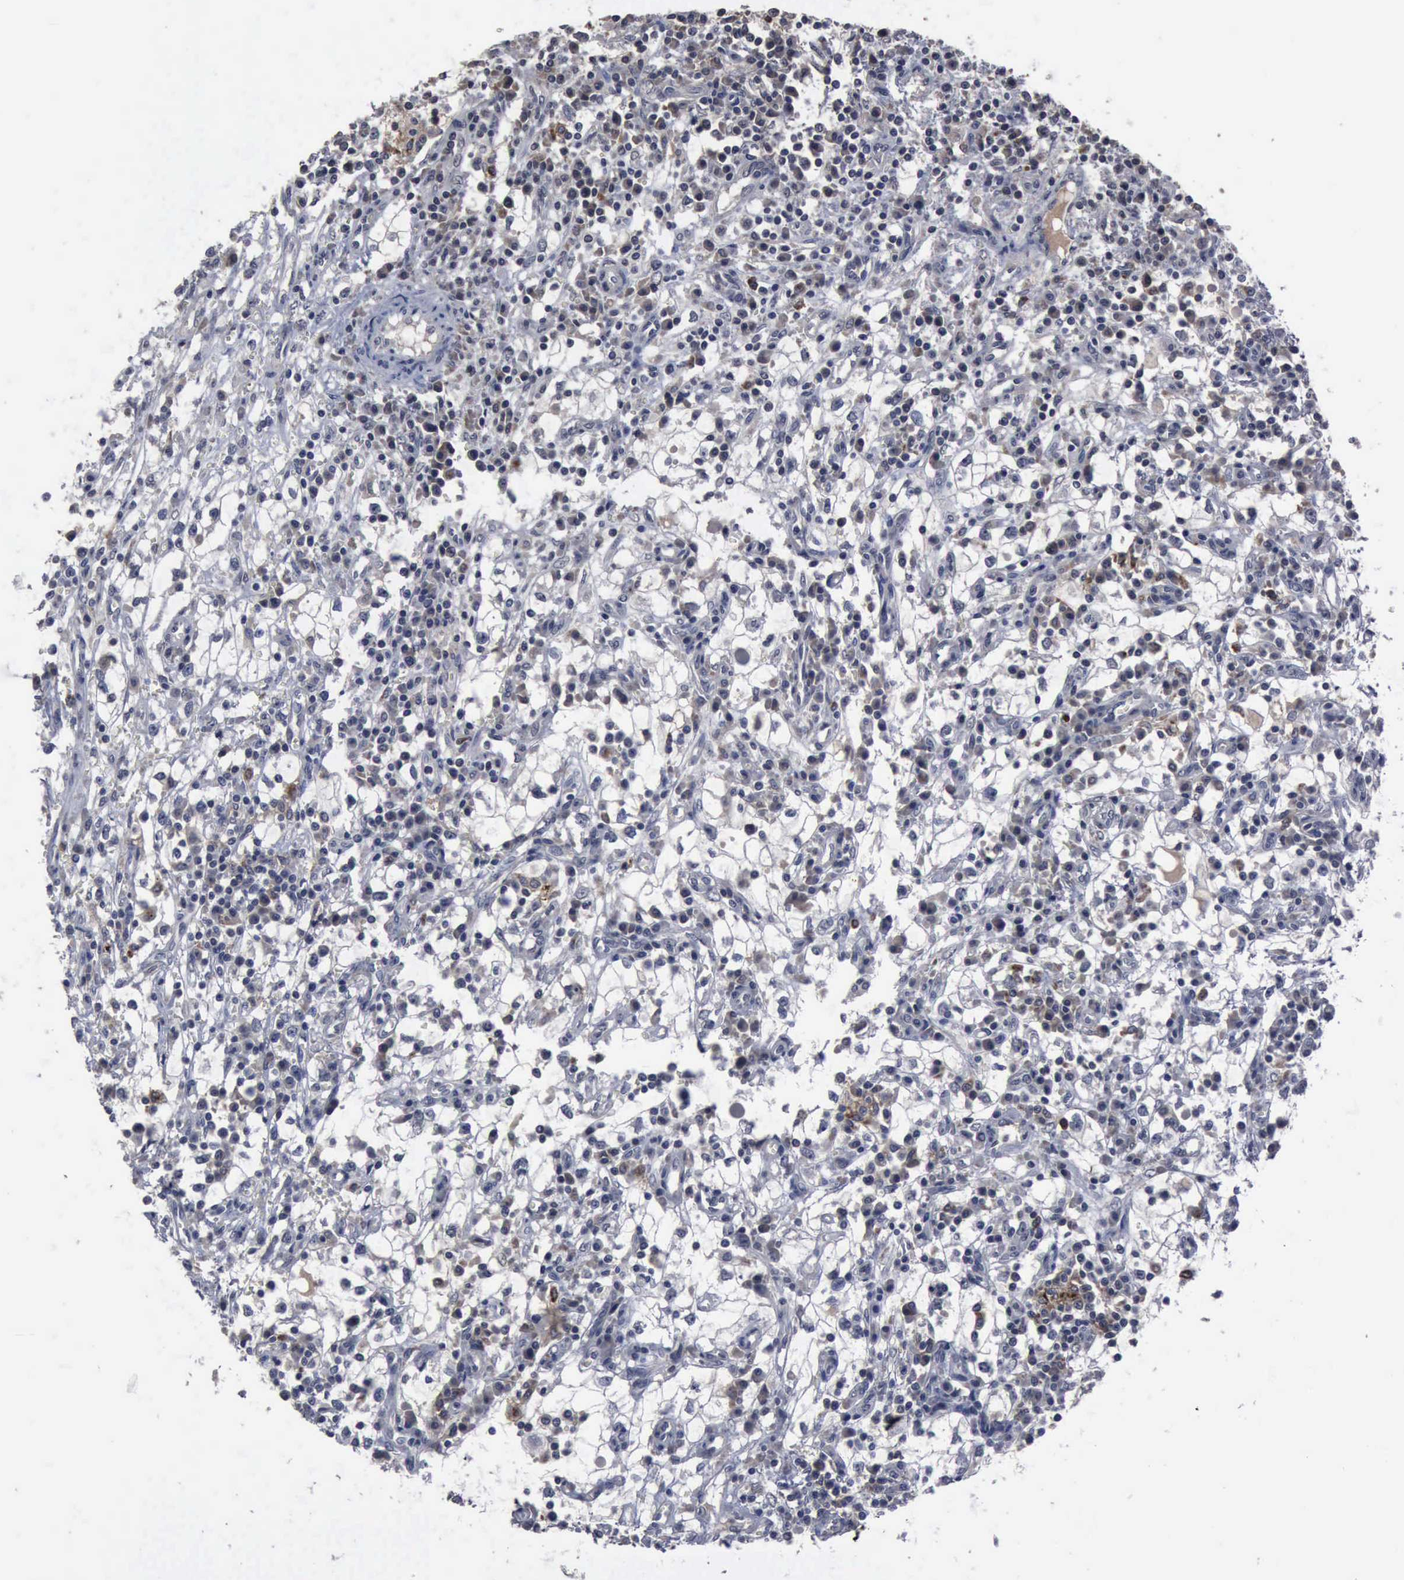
{"staining": {"intensity": "weak", "quantity": "<25%", "location": "cytoplasmic/membranous"}, "tissue": "renal cancer", "cell_type": "Tumor cells", "image_type": "cancer", "snomed": [{"axis": "morphology", "description": "Adenocarcinoma, NOS"}, {"axis": "topography", "description": "Kidney"}], "caption": "IHC of renal adenocarcinoma shows no positivity in tumor cells.", "gene": "MYO18B", "patient": {"sex": "male", "age": 82}}